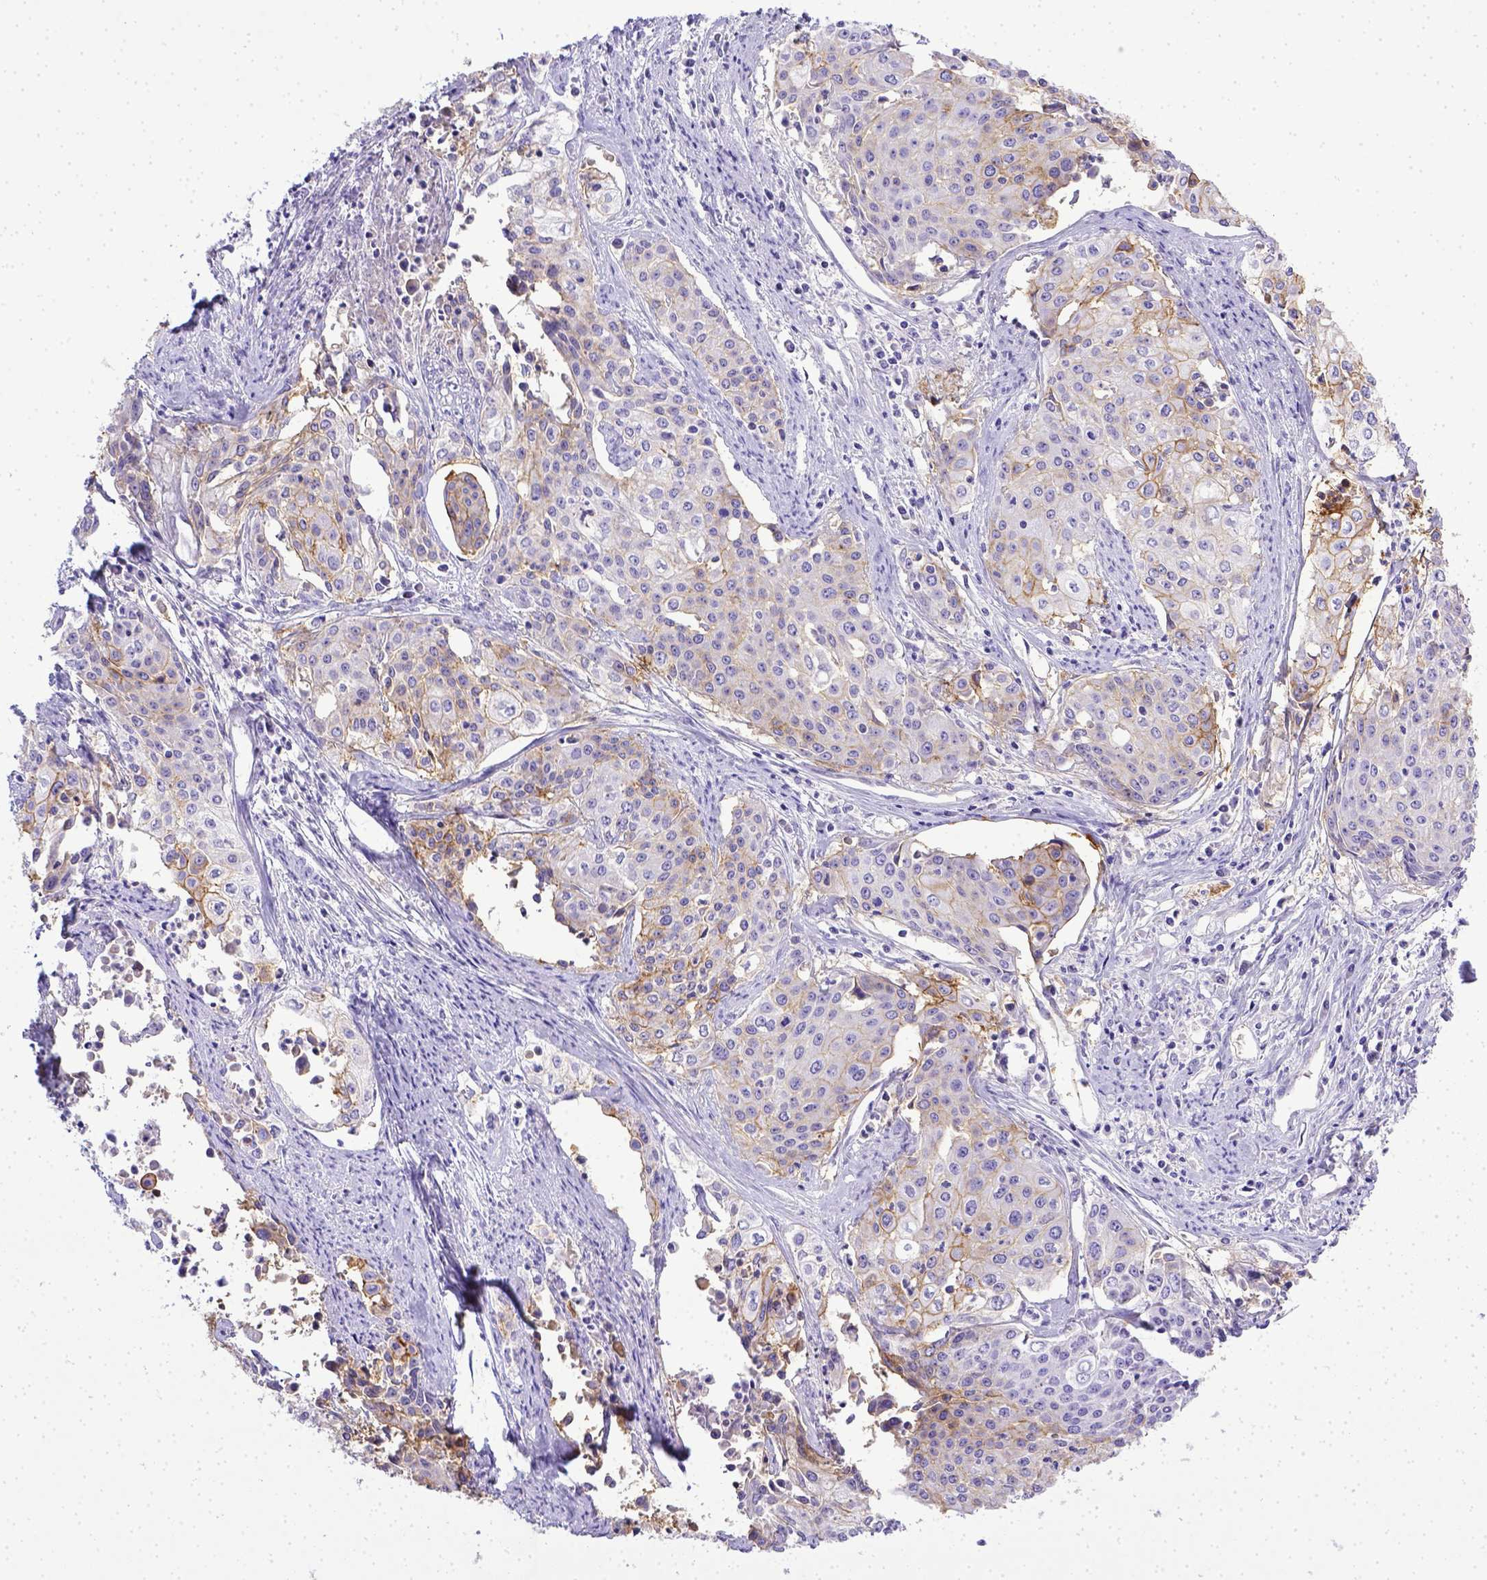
{"staining": {"intensity": "weak", "quantity": "25%-75%", "location": "cytoplasmic/membranous"}, "tissue": "cervical cancer", "cell_type": "Tumor cells", "image_type": "cancer", "snomed": [{"axis": "morphology", "description": "Squamous cell carcinoma, NOS"}, {"axis": "topography", "description": "Cervix"}], "caption": "There is low levels of weak cytoplasmic/membranous positivity in tumor cells of squamous cell carcinoma (cervical), as demonstrated by immunohistochemical staining (brown color).", "gene": "BTN1A1", "patient": {"sex": "female", "age": 39}}